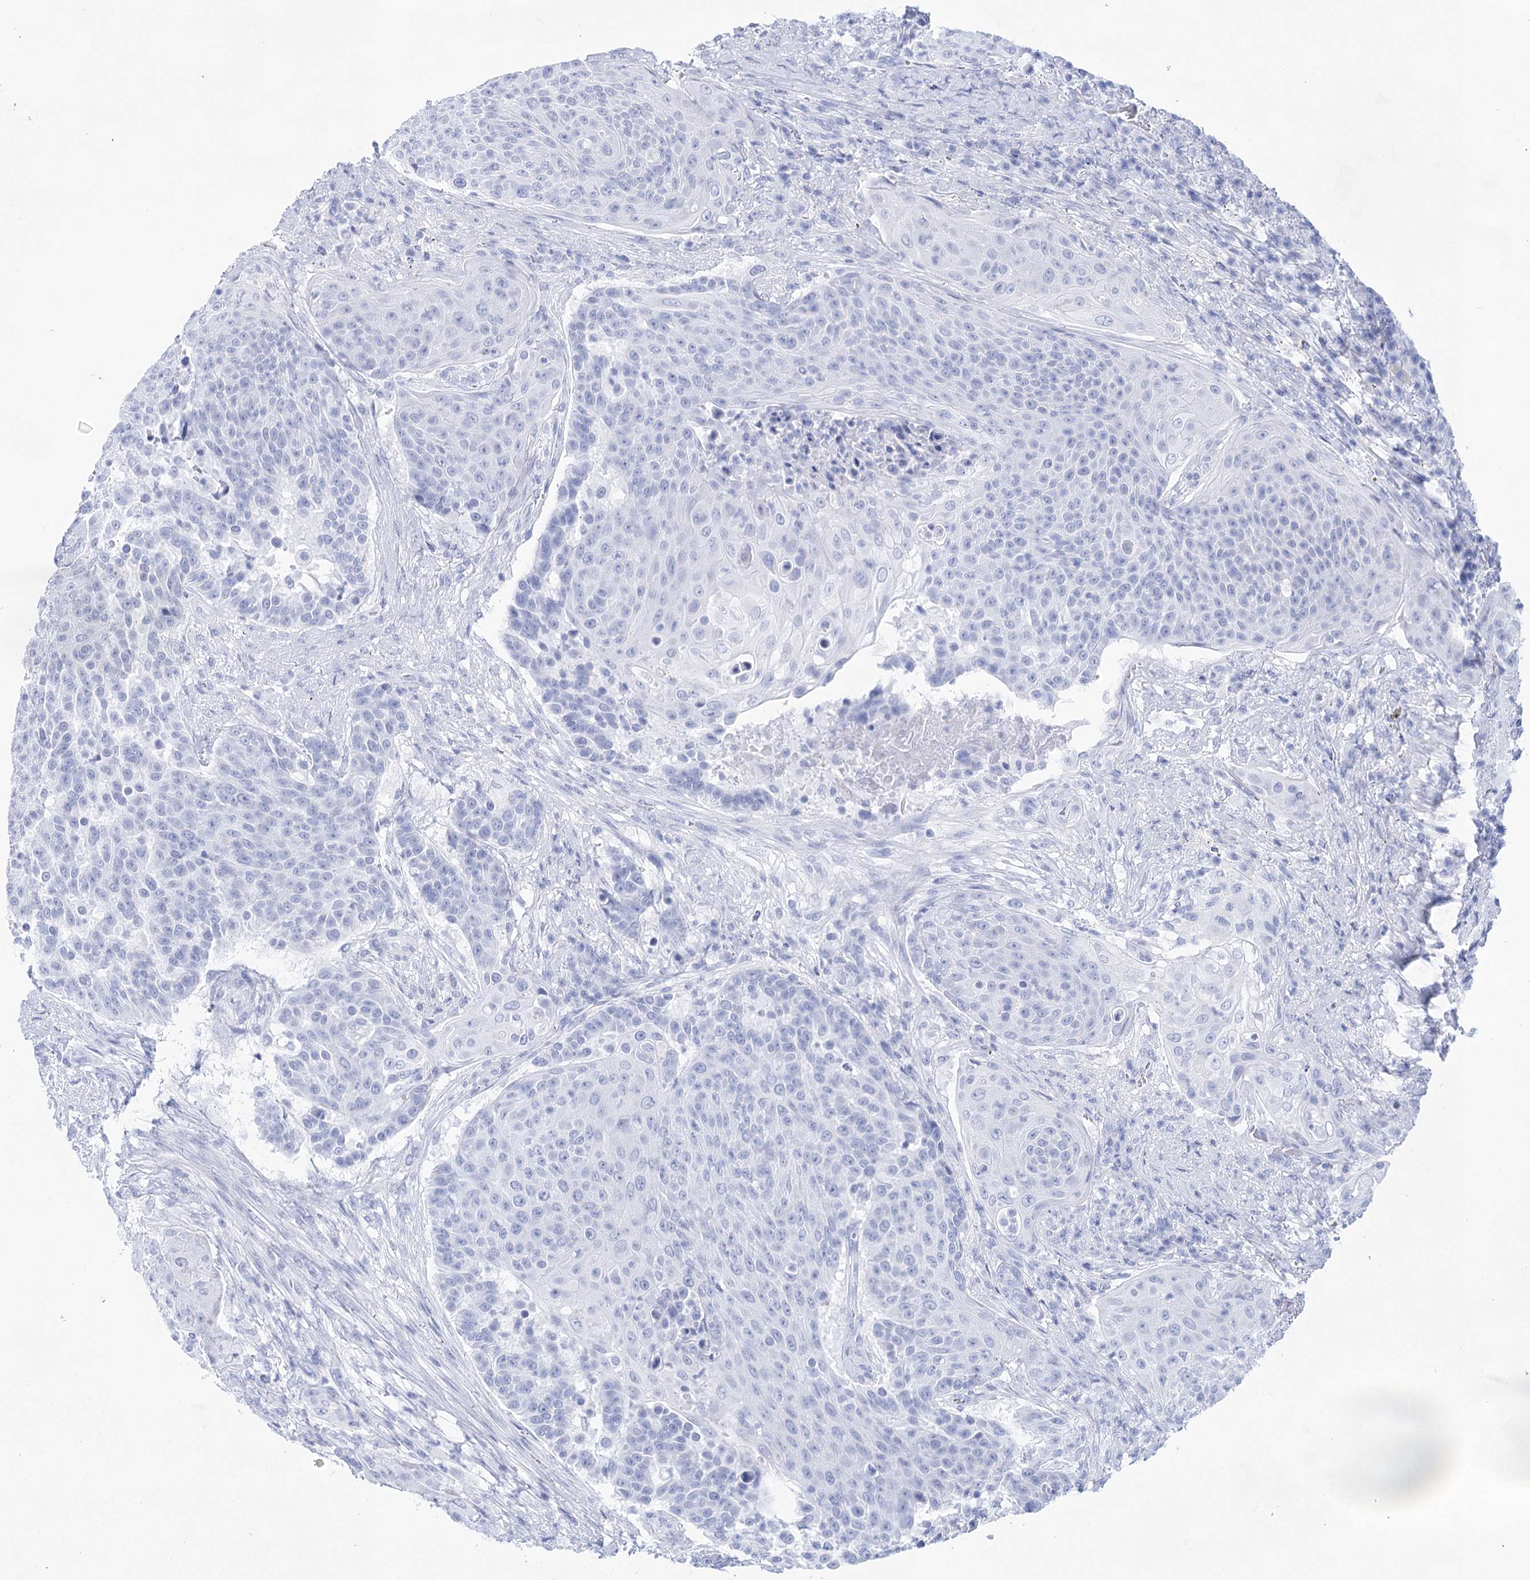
{"staining": {"intensity": "negative", "quantity": "none", "location": "none"}, "tissue": "urothelial cancer", "cell_type": "Tumor cells", "image_type": "cancer", "snomed": [{"axis": "morphology", "description": "Urothelial carcinoma, High grade"}, {"axis": "topography", "description": "Urinary bladder"}], "caption": "Immunohistochemistry micrograph of urothelial carcinoma (high-grade) stained for a protein (brown), which reveals no staining in tumor cells.", "gene": "LALBA", "patient": {"sex": "female", "age": 63}}